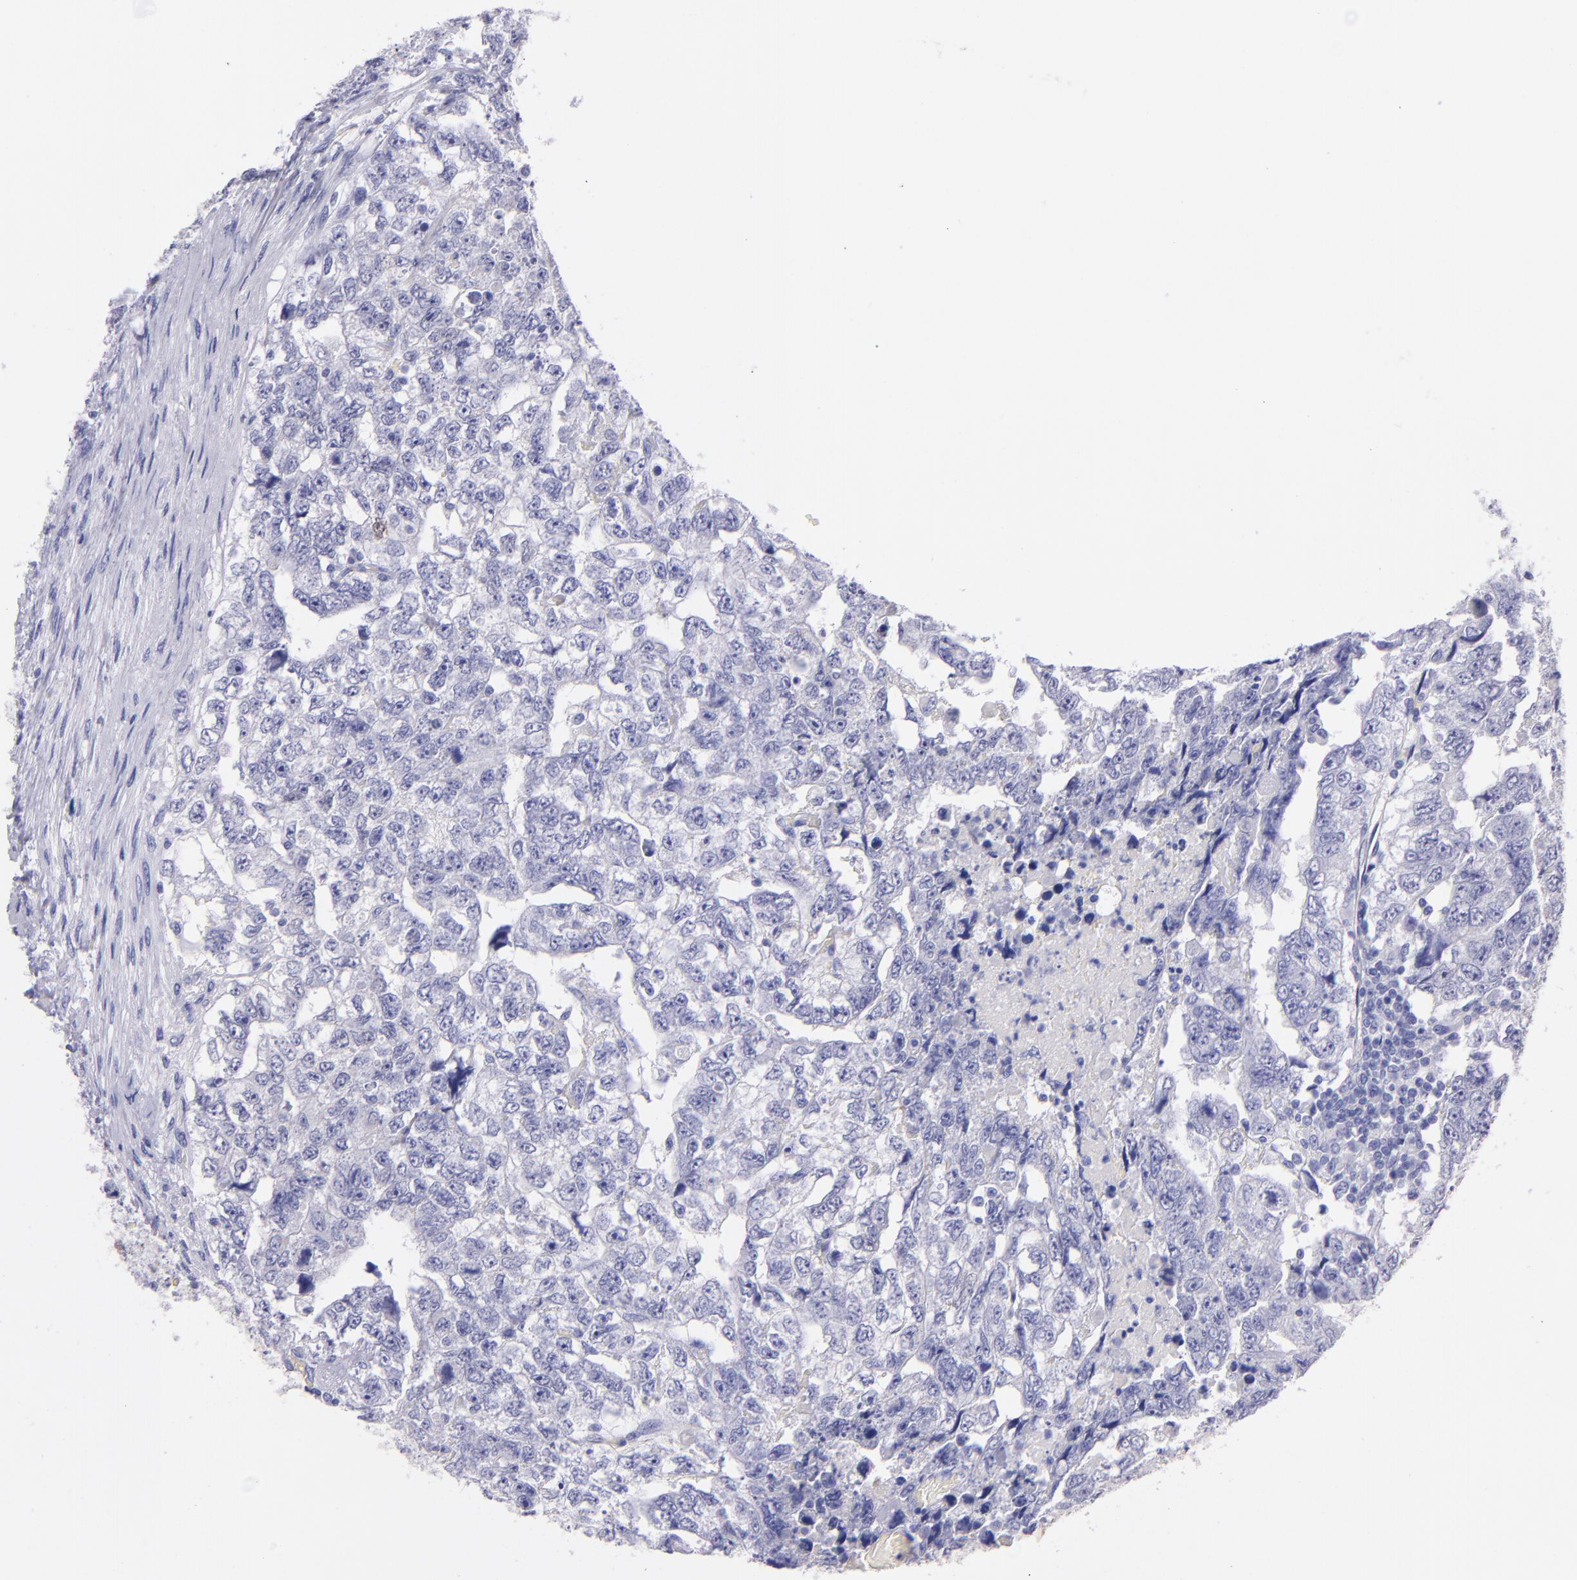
{"staining": {"intensity": "negative", "quantity": "none", "location": "none"}, "tissue": "testis cancer", "cell_type": "Tumor cells", "image_type": "cancer", "snomed": [{"axis": "morphology", "description": "Carcinoma, Embryonal, NOS"}, {"axis": "topography", "description": "Testis"}], "caption": "Immunohistochemistry (IHC) histopathology image of human embryonal carcinoma (testis) stained for a protein (brown), which demonstrates no expression in tumor cells.", "gene": "UCHL1", "patient": {"sex": "male", "age": 36}}